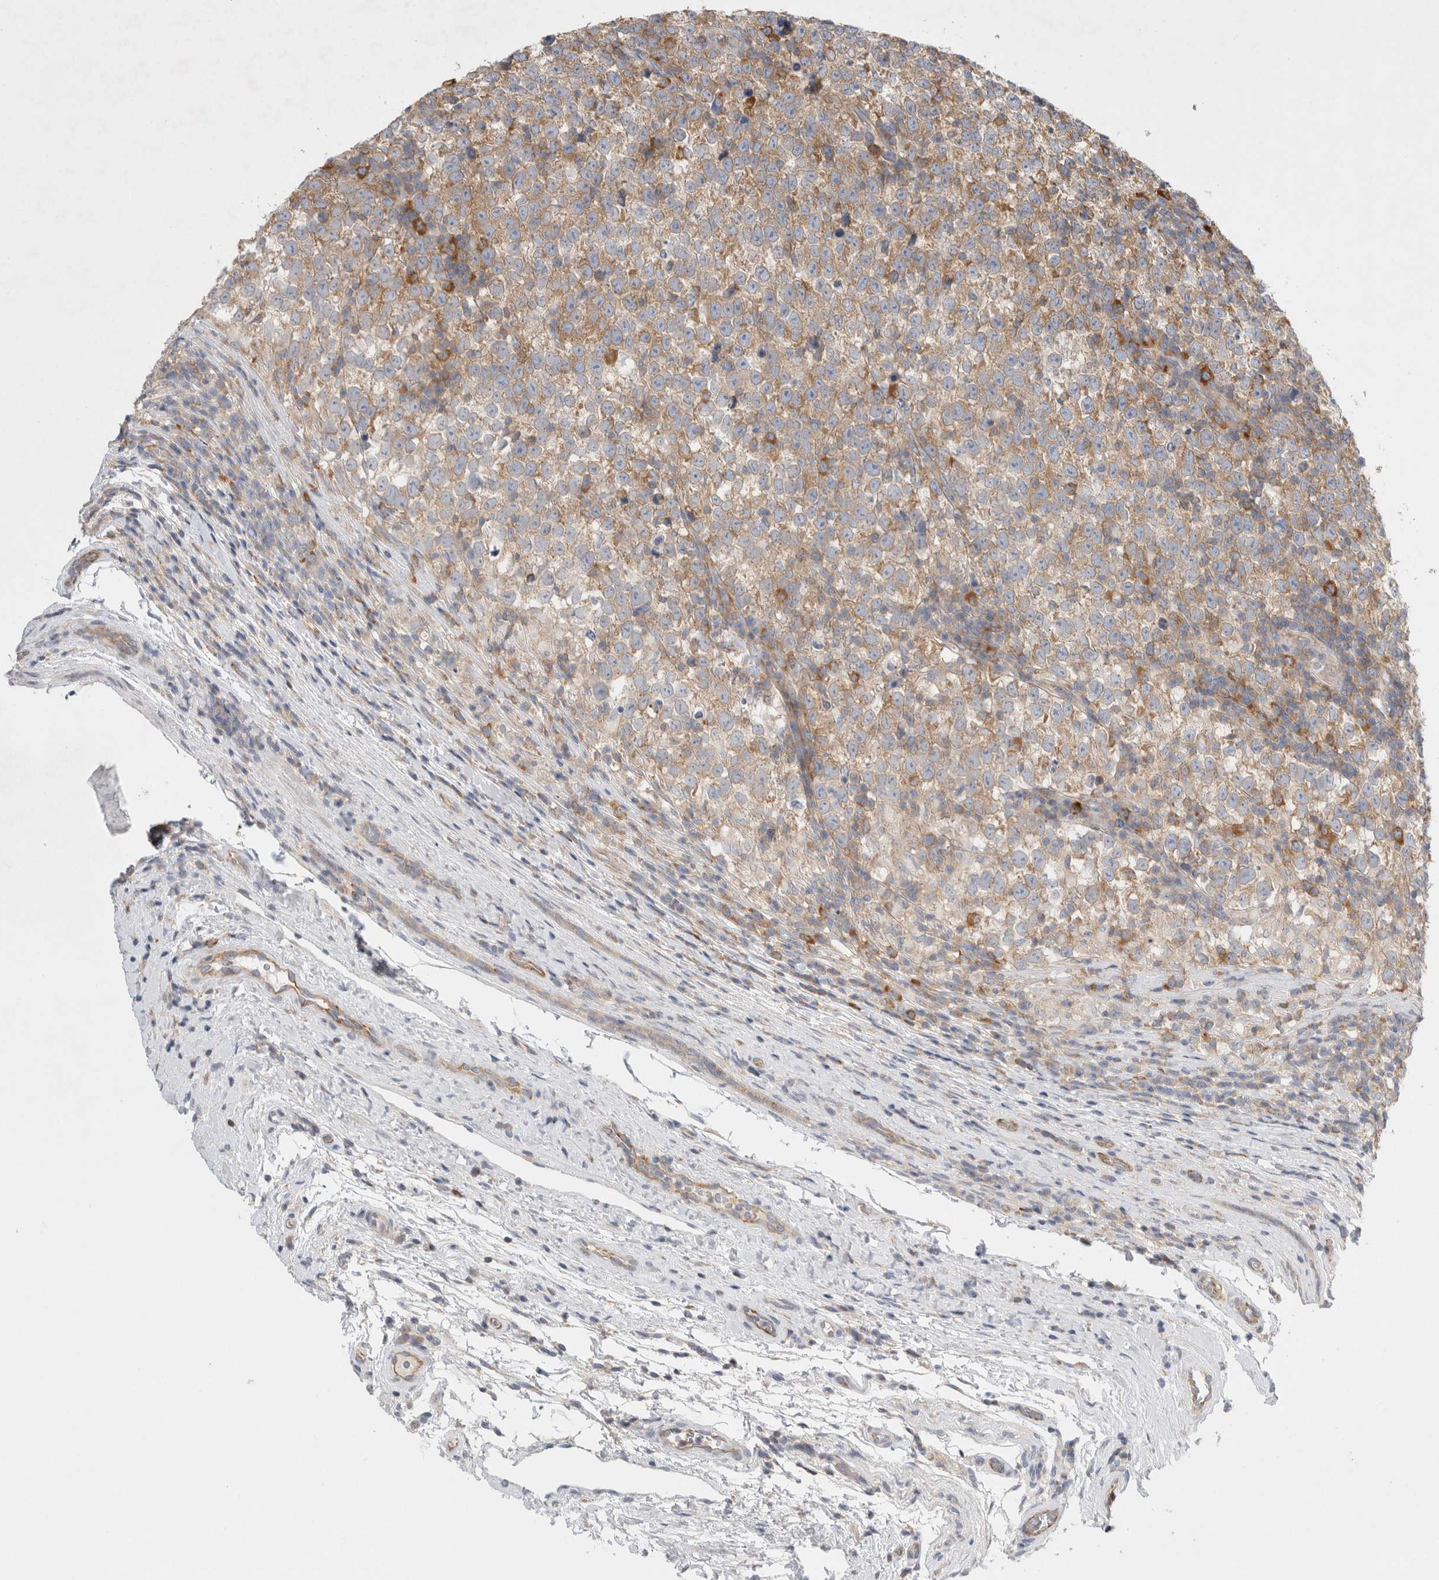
{"staining": {"intensity": "moderate", "quantity": "25%-75%", "location": "cytoplasmic/membranous"}, "tissue": "testis cancer", "cell_type": "Tumor cells", "image_type": "cancer", "snomed": [{"axis": "morphology", "description": "Normal tissue, NOS"}, {"axis": "morphology", "description": "Seminoma, NOS"}, {"axis": "topography", "description": "Testis"}], "caption": "Seminoma (testis) was stained to show a protein in brown. There is medium levels of moderate cytoplasmic/membranous expression in approximately 25%-75% of tumor cells.", "gene": "ZNF23", "patient": {"sex": "male", "age": 43}}